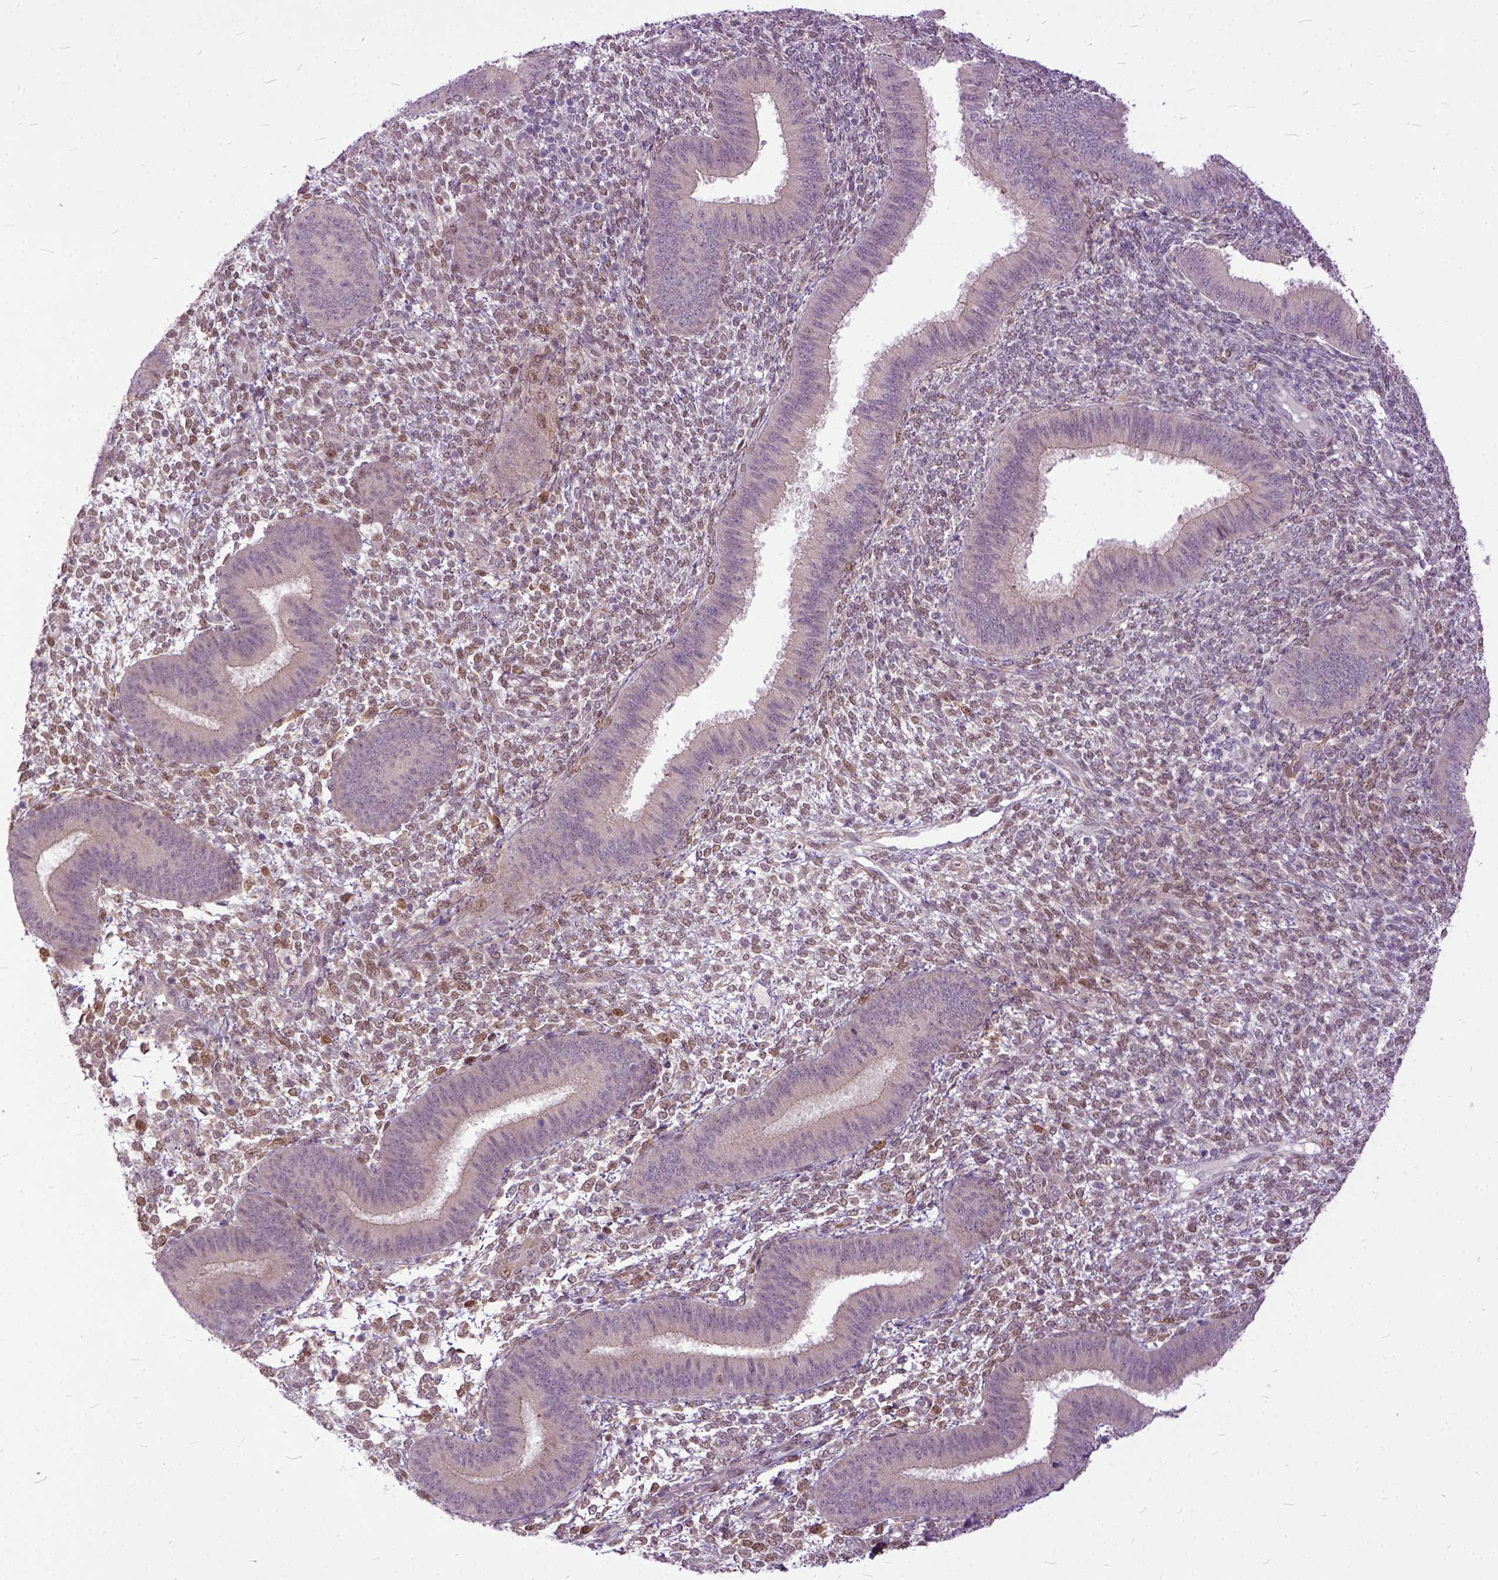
{"staining": {"intensity": "moderate", "quantity": "25%-75%", "location": "nuclear"}, "tissue": "endometrium", "cell_type": "Cells in endometrial stroma", "image_type": "normal", "snomed": [{"axis": "morphology", "description": "Normal tissue, NOS"}, {"axis": "topography", "description": "Endometrium"}], "caption": "Moderate nuclear protein positivity is identified in about 25%-75% of cells in endometrial stroma in endometrium.", "gene": "TCEAL7", "patient": {"sex": "female", "age": 39}}